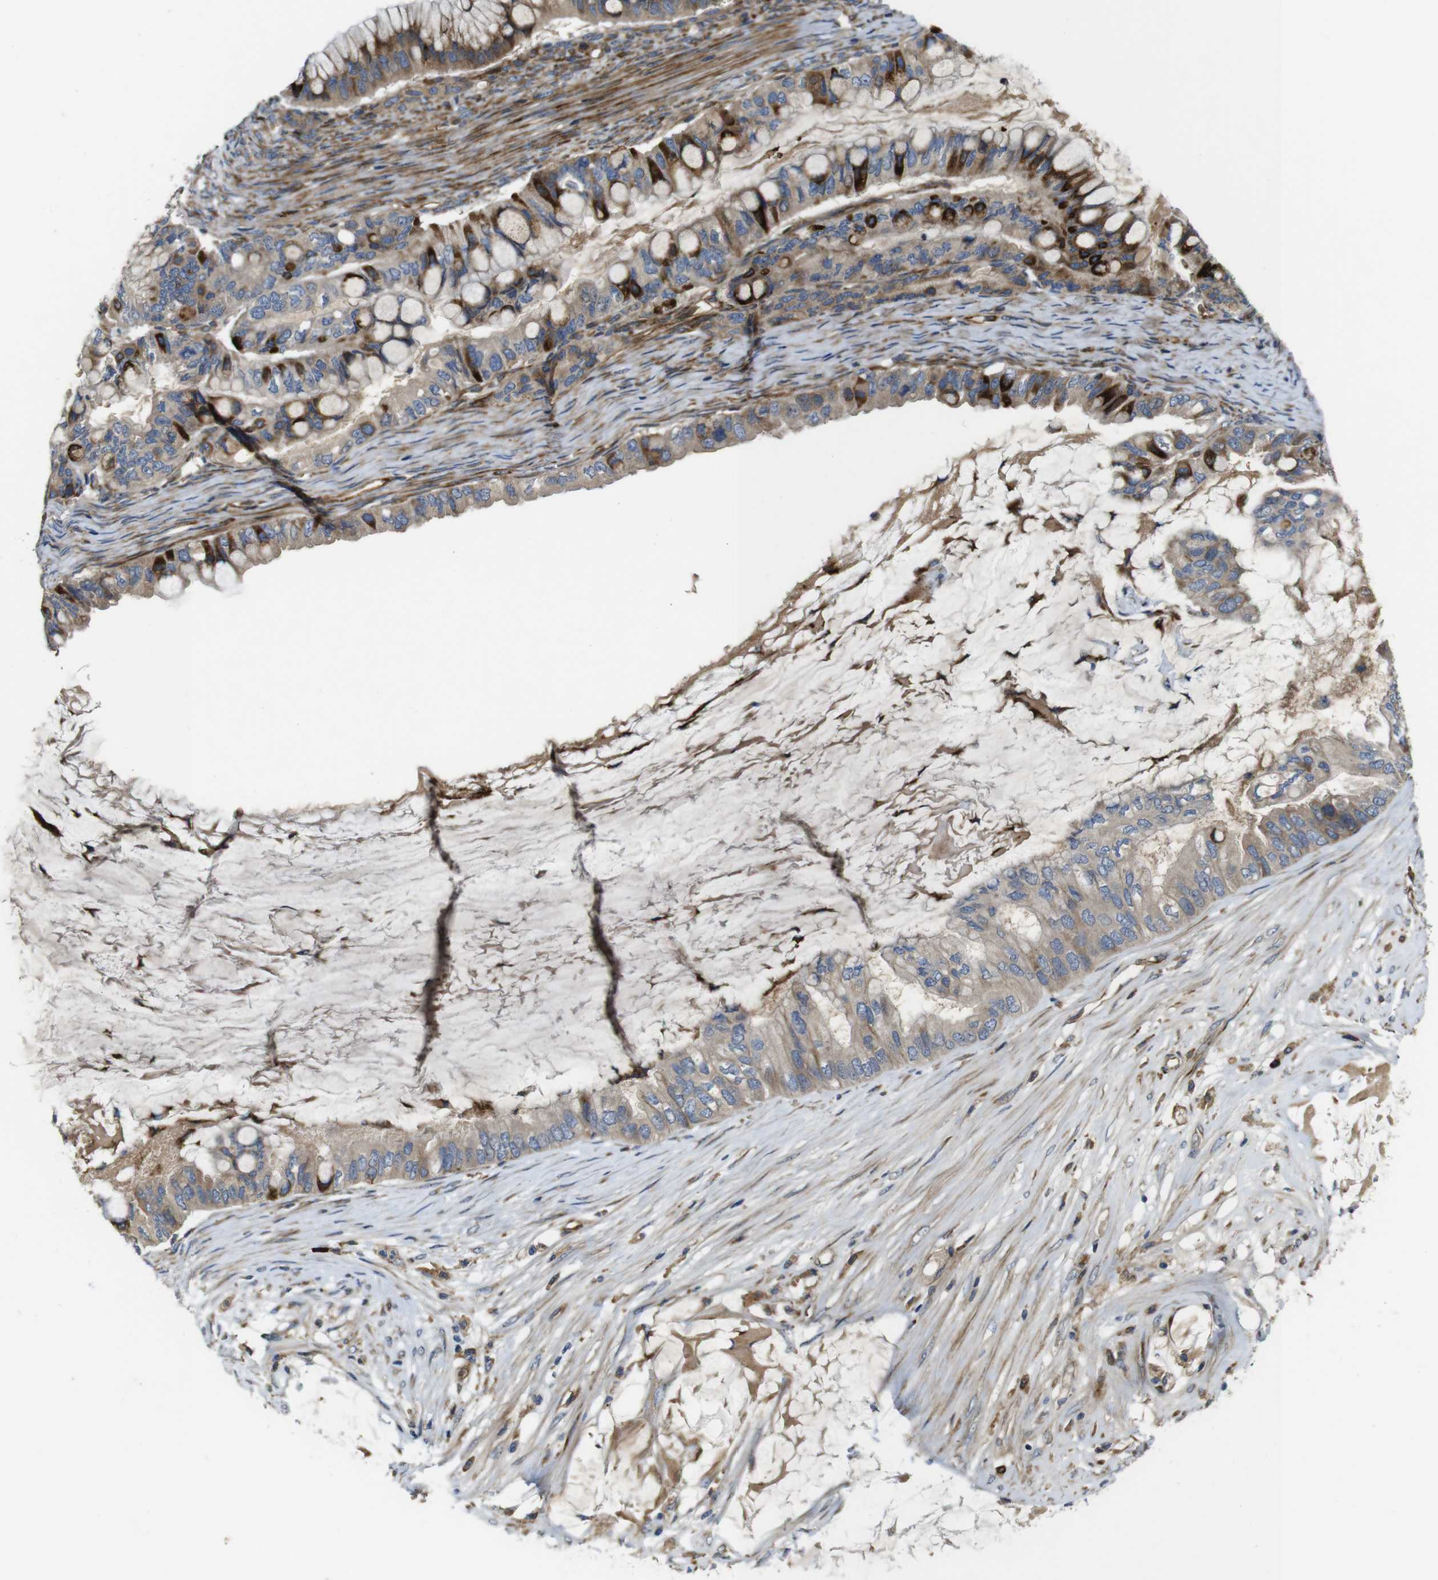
{"staining": {"intensity": "moderate", "quantity": ">75%", "location": "cytoplasmic/membranous"}, "tissue": "ovarian cancer", "cell_type": "Tumor cells", "image_type": "cancer", "snomed": [{"axis": "morphology", "description": "Cystadenocarcinoma, mucinous, NOS"}, {"axis": "topography", "description": "Ovary"}], "caption": "A micrograph of mucinous cystadenocarcinoma (ovarian) stained for a protein reveals moderate cytoplasmic/membranous brown staining in tumor cells.", "gene": "UBE2G2", "patient": {"sex": "female", "age": 80}}